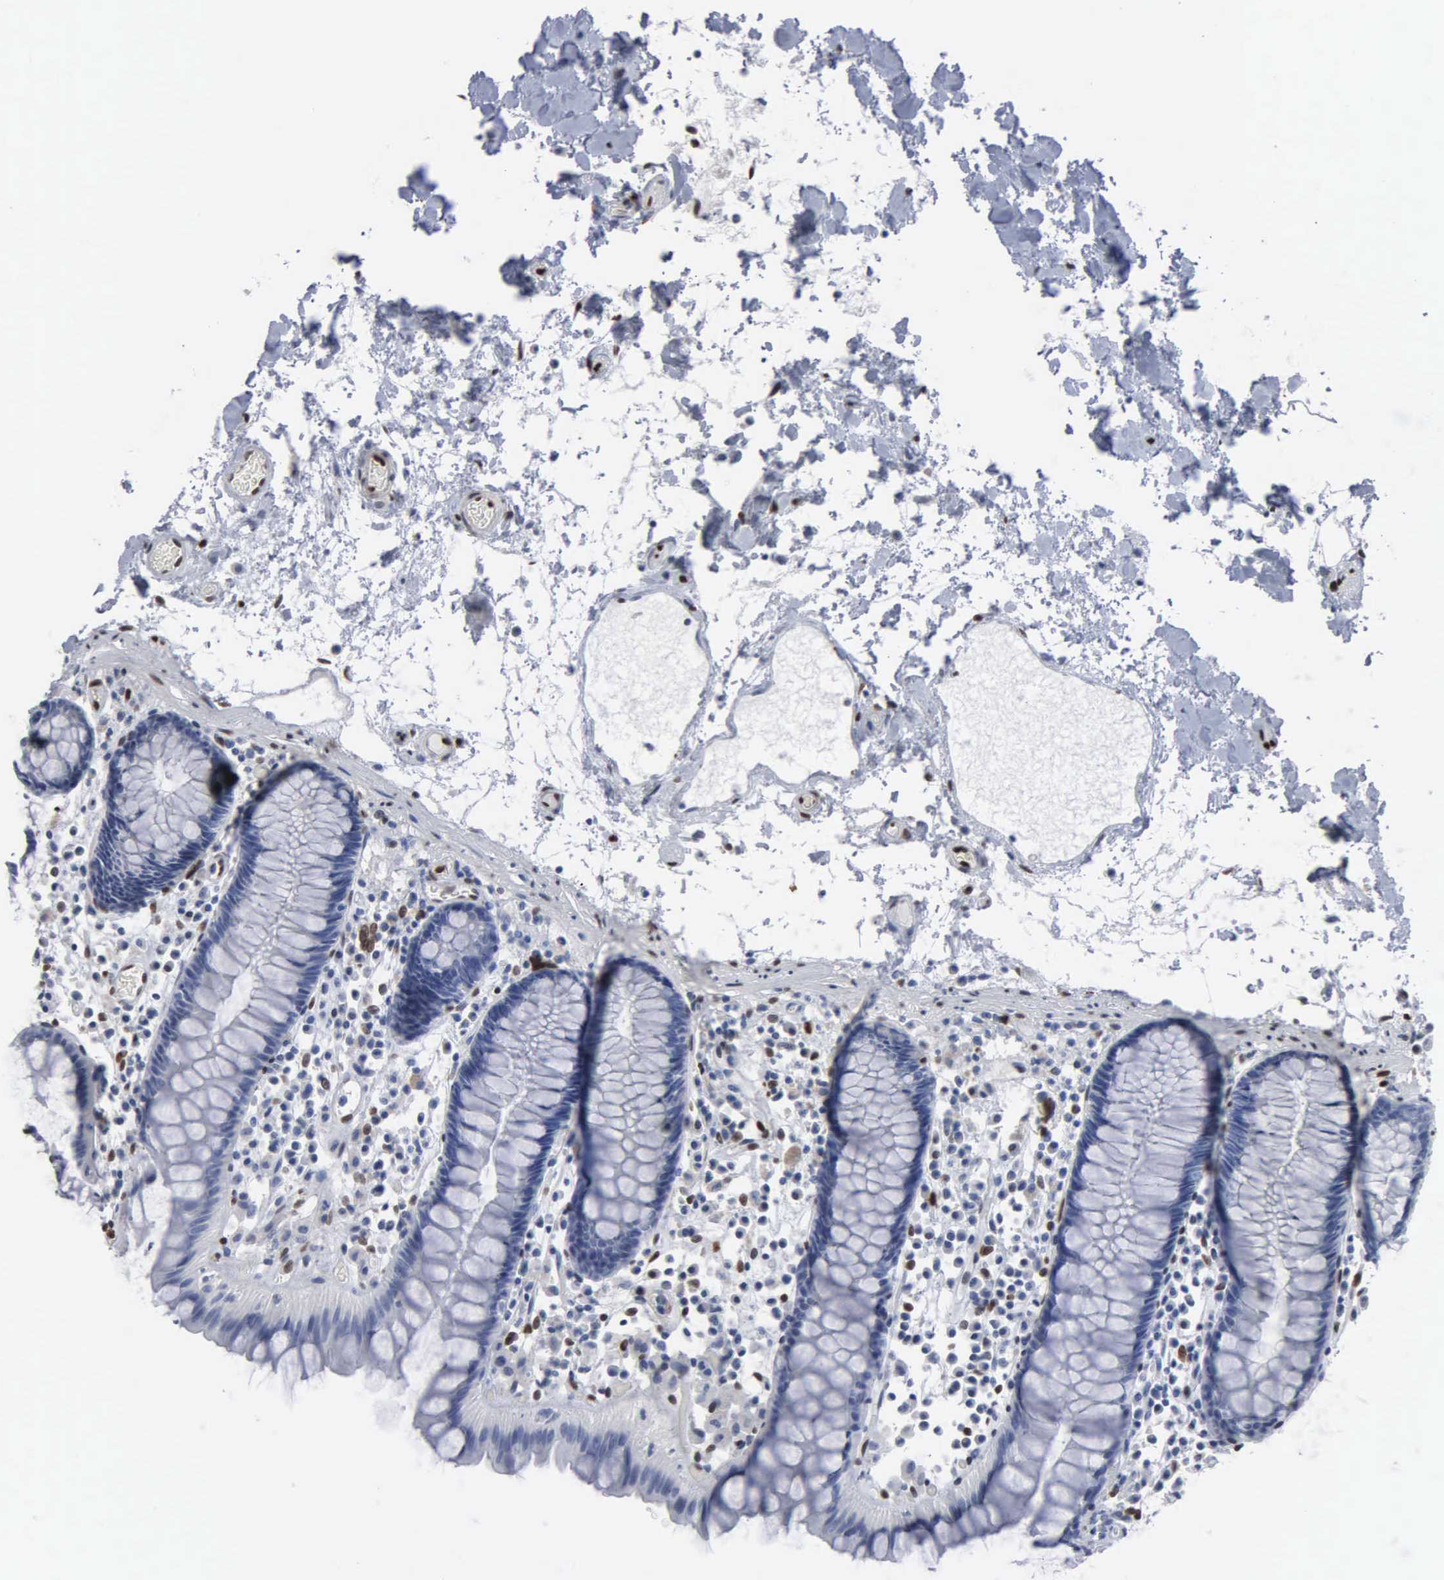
{"staining": {"intensity": "moderate", "quantity": "25%-75%", "location": "nuclear"}, "tissue": "colon", "cell_type": "Endothelial cells", "image_type": "normal", "snomed": [{"axis": "morphology", "description": "Normal tissue, NOS"}, {"axis": "topography", "description": "Colon"}], "caption": "The image reveals a brown stain indicating the presence of a protein in the nuclear of endothelial cells in colon.", "gene": "FGF2", "patient": {"sex": "female", "age": 78}}